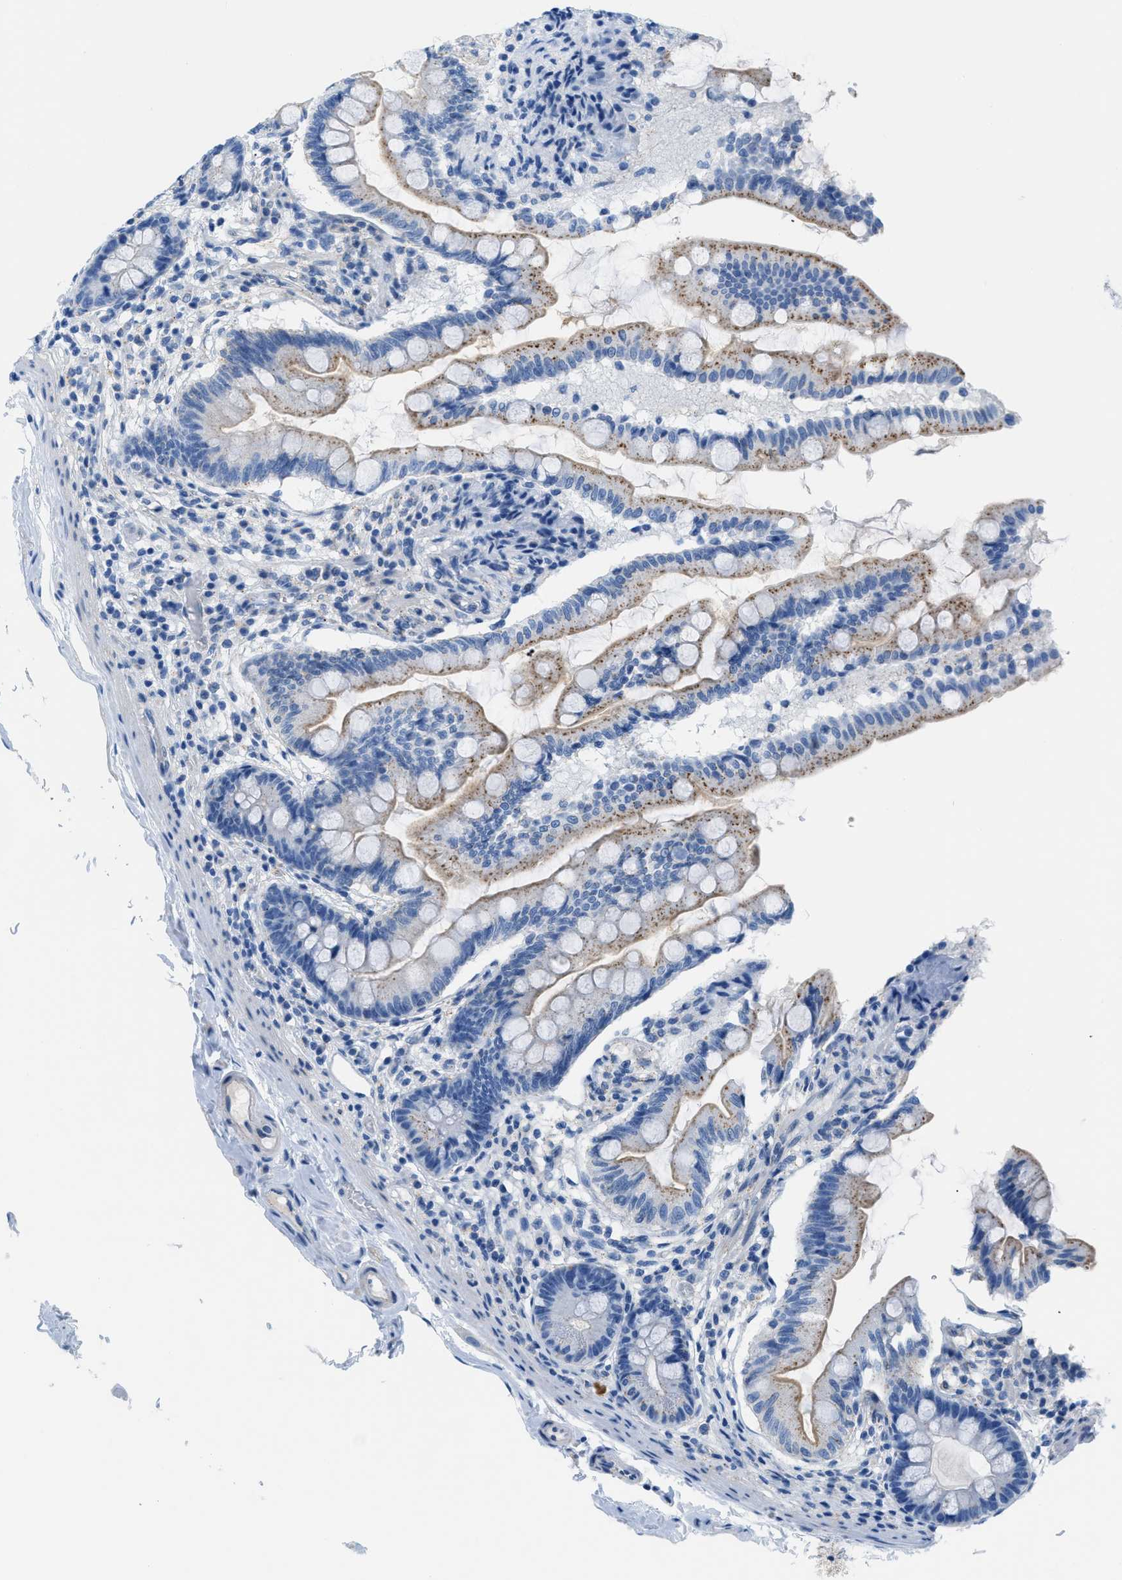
{"staining": {"intensity": "moderate", "quantity": ">75%", "location": "cytoplasmic/membranous"}, "tissue": "small intestine", "cell_type": "Glandular cells", "image_type": "normal", "snomed": [{"axis": "morphology", "description": "Normal tissue, NOS"}, {"axis": "topography", "description": "Small intestine"}], "caption": "Protein analysis of unremarkable small intestine displays moderate cytoplasmic/membranous positivity in about >75% of glandular cells.", "gene": "FDCSP", "patient": {"sex": "female", "age": 56}}